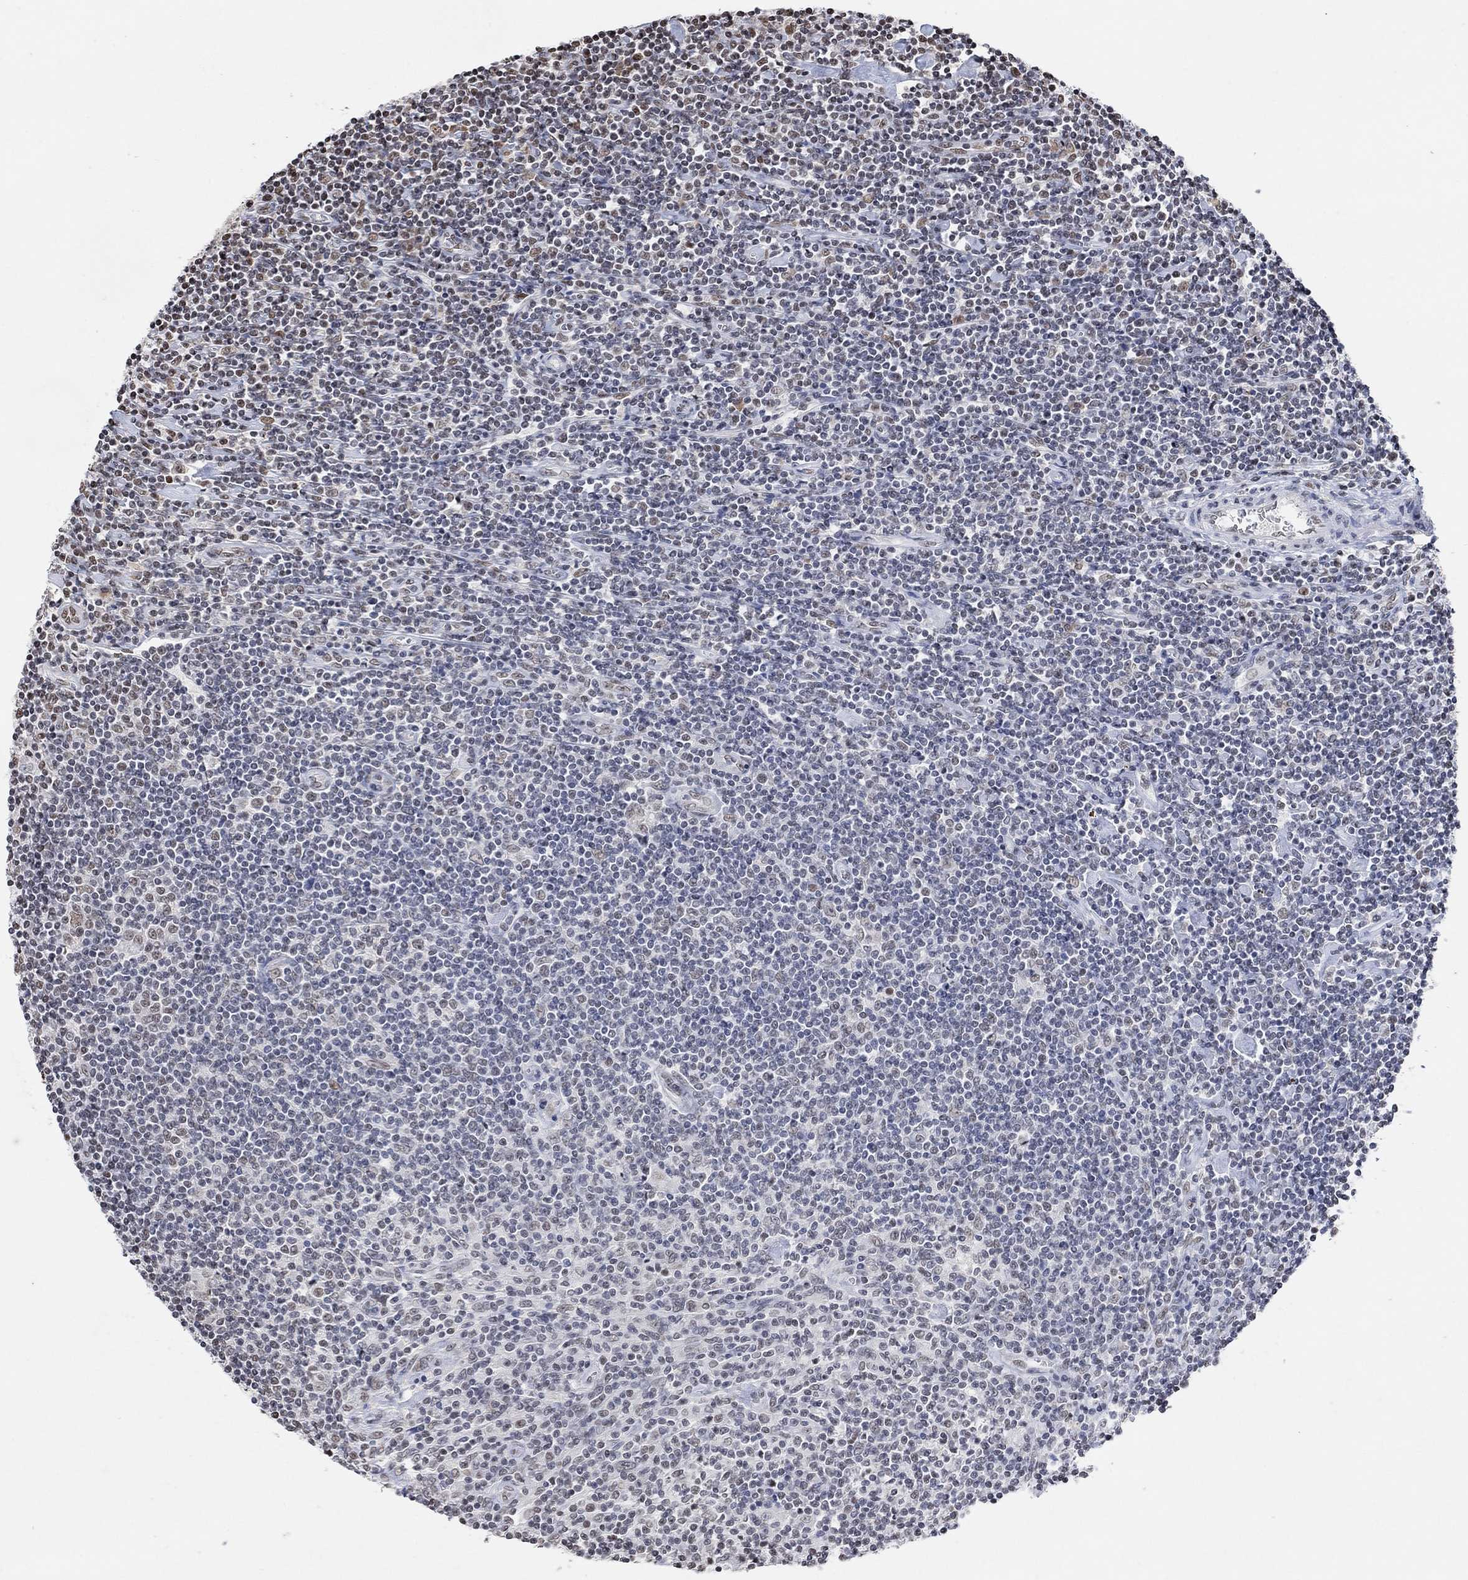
{"staining": {"intensity": "weak", "quantity": ">75%", "location": "nuclear"}, "tissue": "lymphoma", "cell_type": "Tumor cells", "image_type": "cancer", "snomed": [{"axis": "morphology", "description": "Hodgkin's disease, NOS"}, {"axis": "topography", "description": "Lymph node"}], "caption": "Hodgkin's disease tissue displays weak nuclear staining in about >75% of tumor cells", "gene": "USP39", "patient": {"sex": "male", "age": 40}}